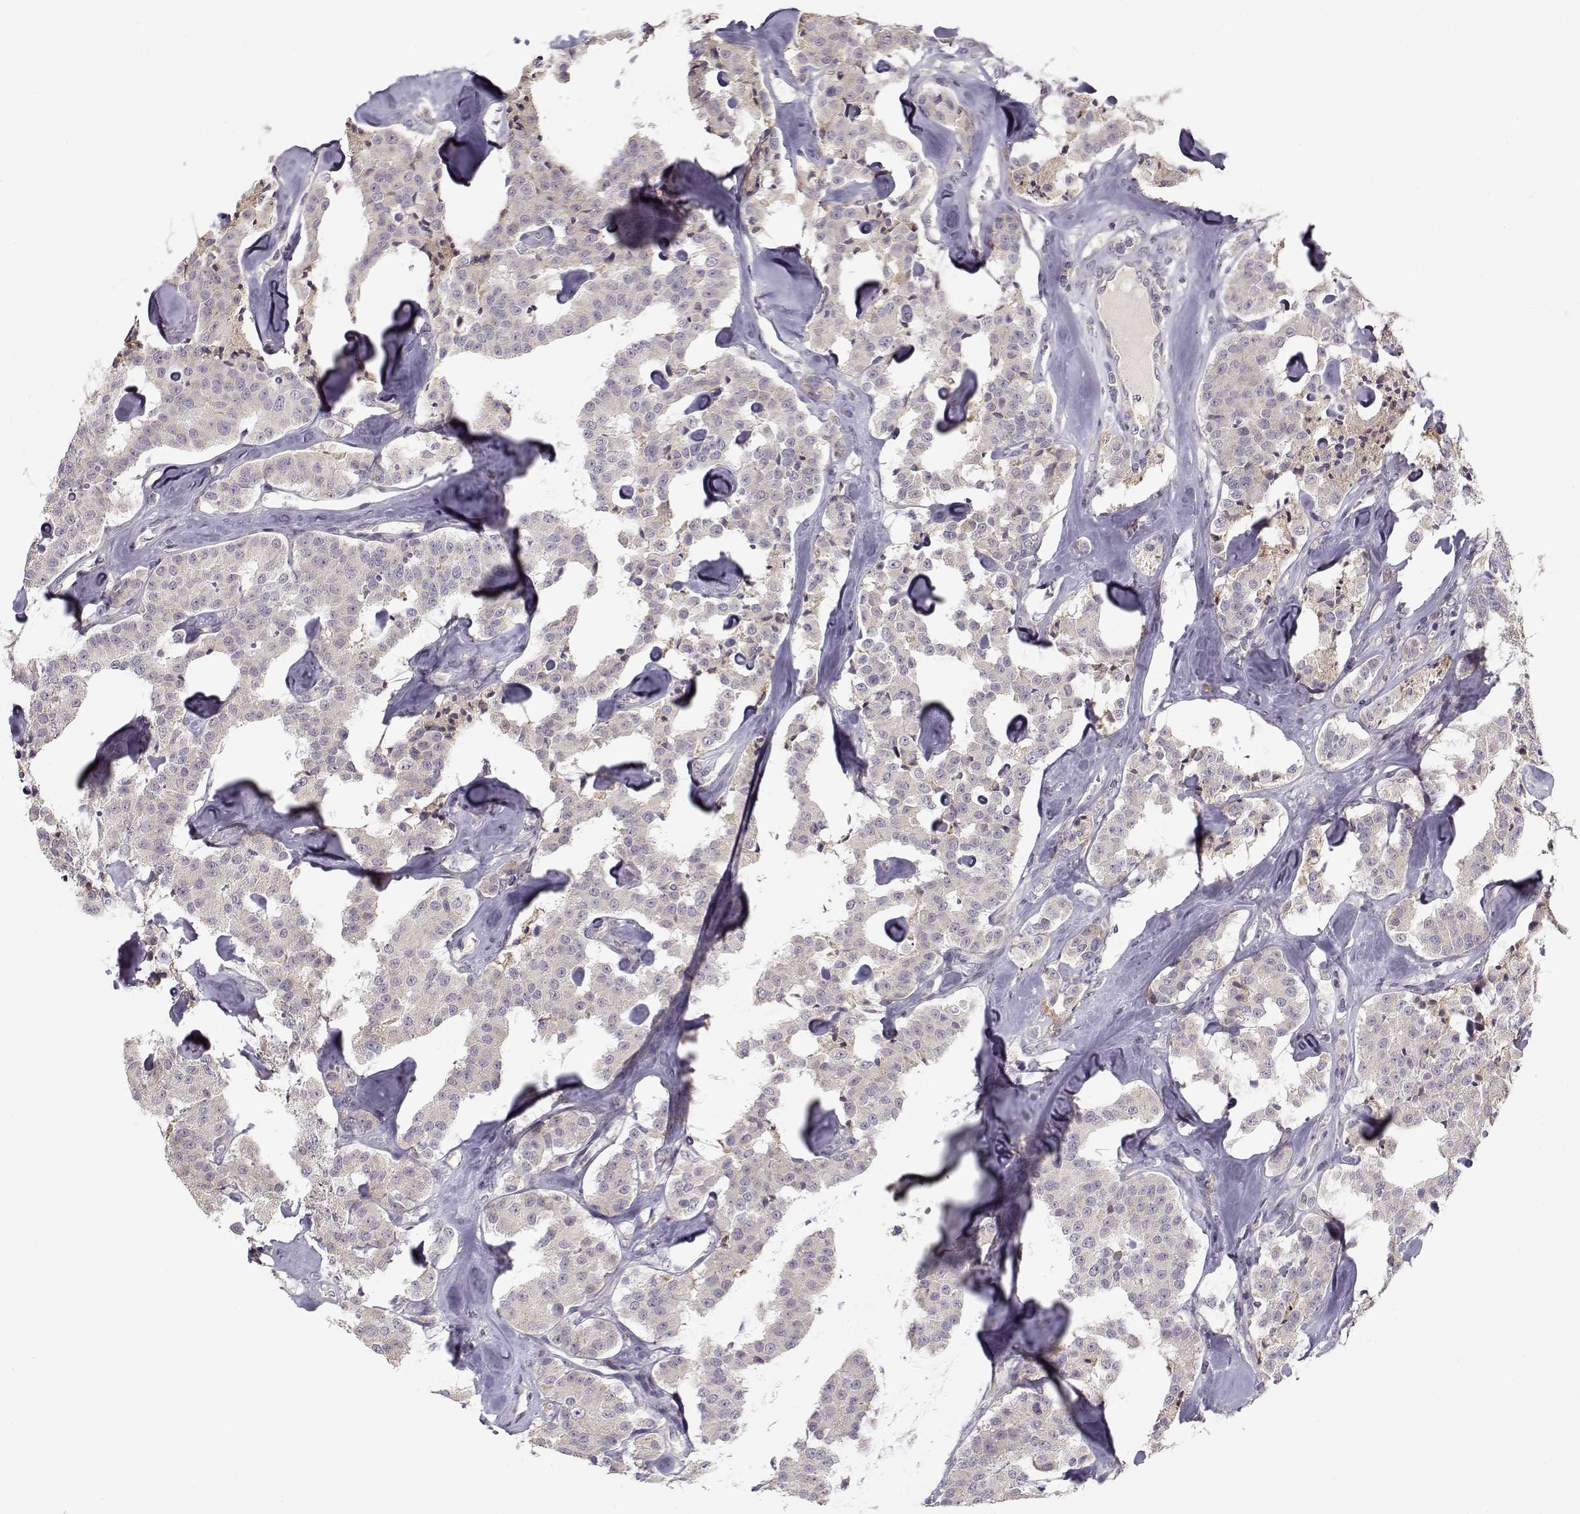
{"staining": {"intensity": "negative", "quantity": "none", "location": "none"}, "tissue": "carcinoid", "cell_type": "Tumor cells", "image_type": "cancer", "snomed": [{"axis": "morphology", "description": "Carcinoid, malignant, NOS"}, {"axis": "topography", "description": "Pancreas"}], "caption": "The micrograph exhibits no staining of tumor cells in malignant carcinoid.", "gene": "ENTPD8", "patient": {"sex": "male", "age": 41}}